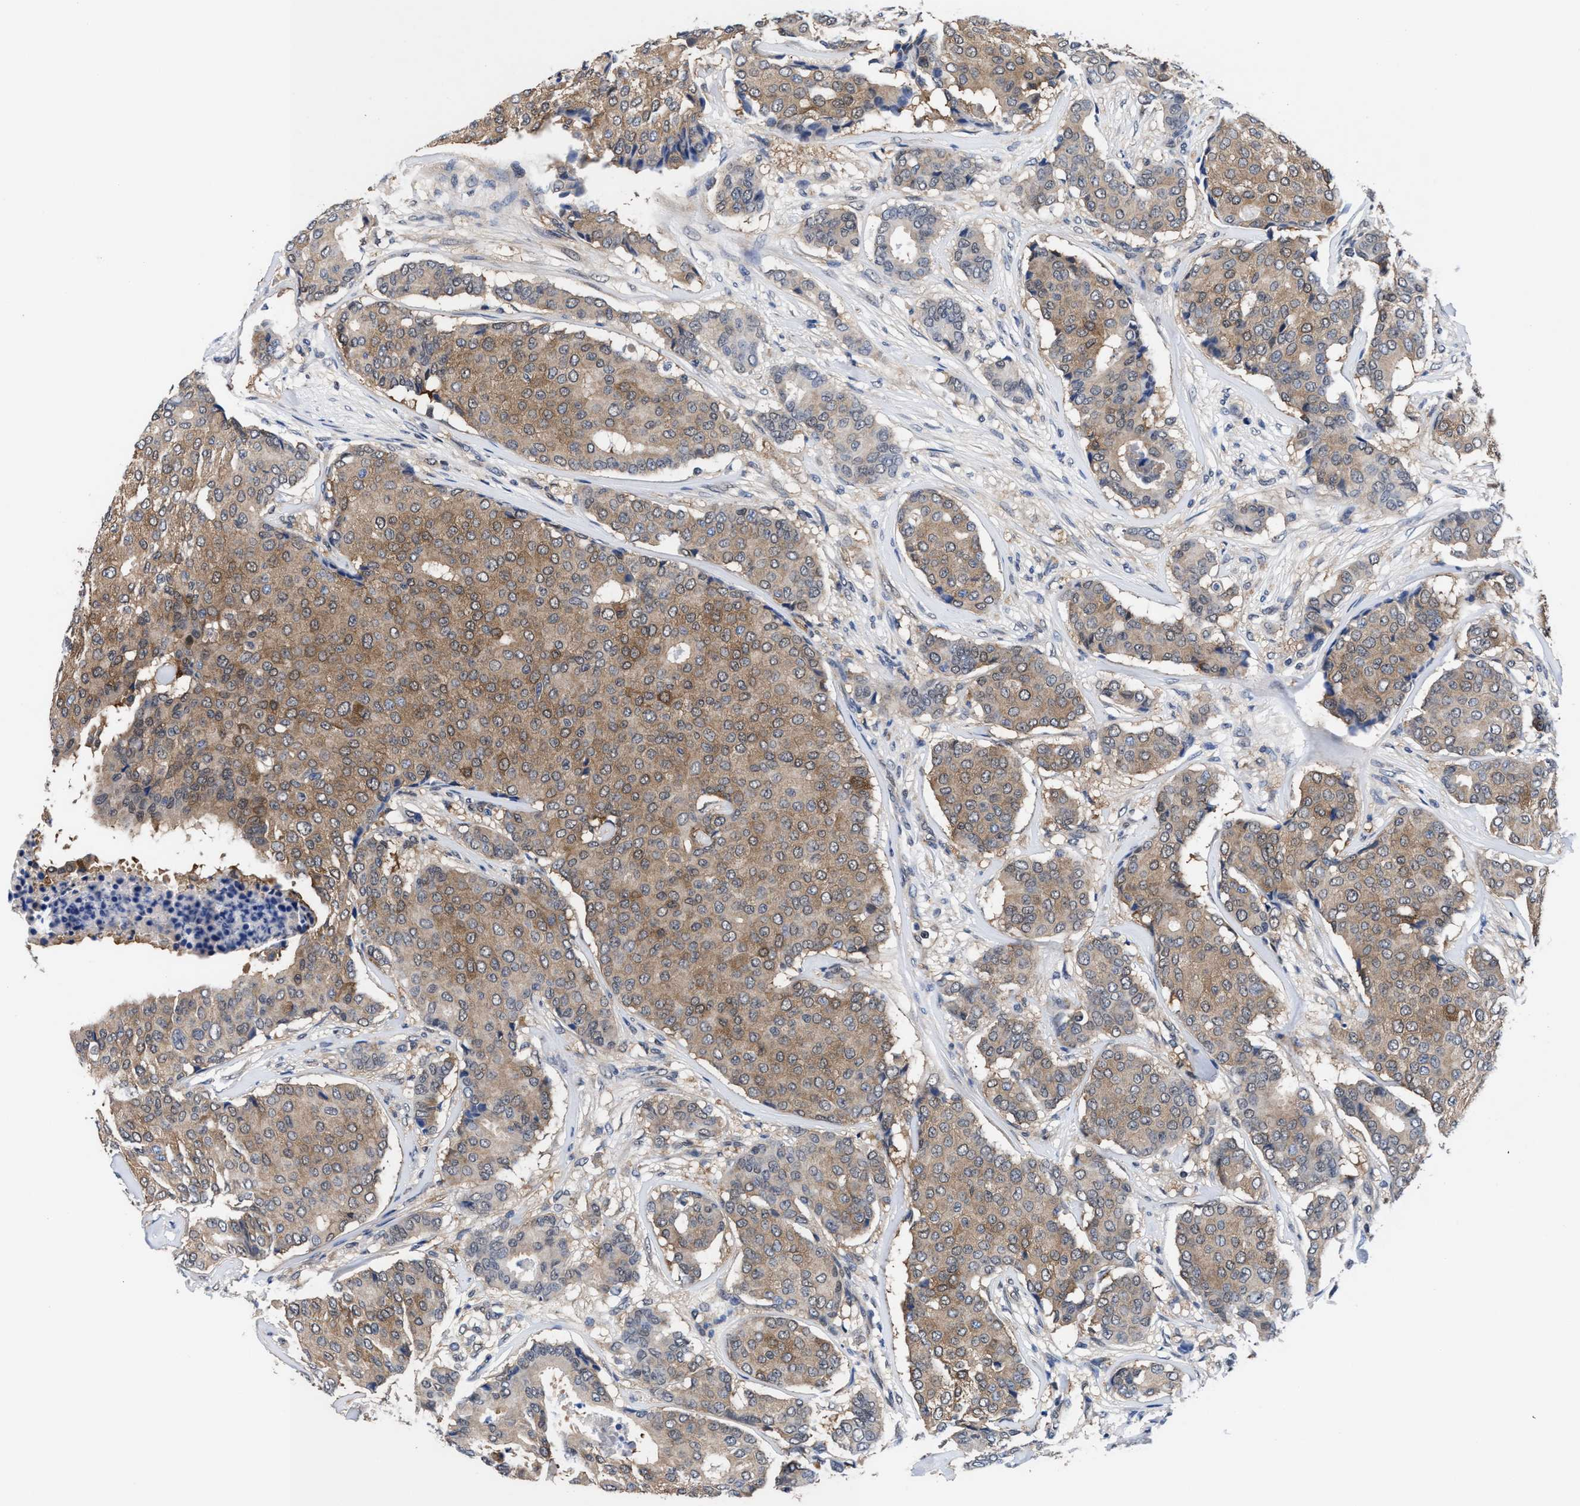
{"staining": {"intensity": "moderate", "quantity": ">75%", "location": "cytoplasmic/membranous"}, "tissue": "breast cancer", "cell_type": "Tumor cells", "image_type": "cancer", "snomed": [{"axis": "morphology", "description": "Duct carcinoma"}, {"axis": "topography", "description": "Breast"}], "caption": "Breast invasive ductal carcinoma stained with immunohistochemistry (IHC) shows moderate cytoplasmic/membranous staining in about >75% of tumor cells.", "gene": "ACLY", "patient": {"sex": "female", "age": 75}}